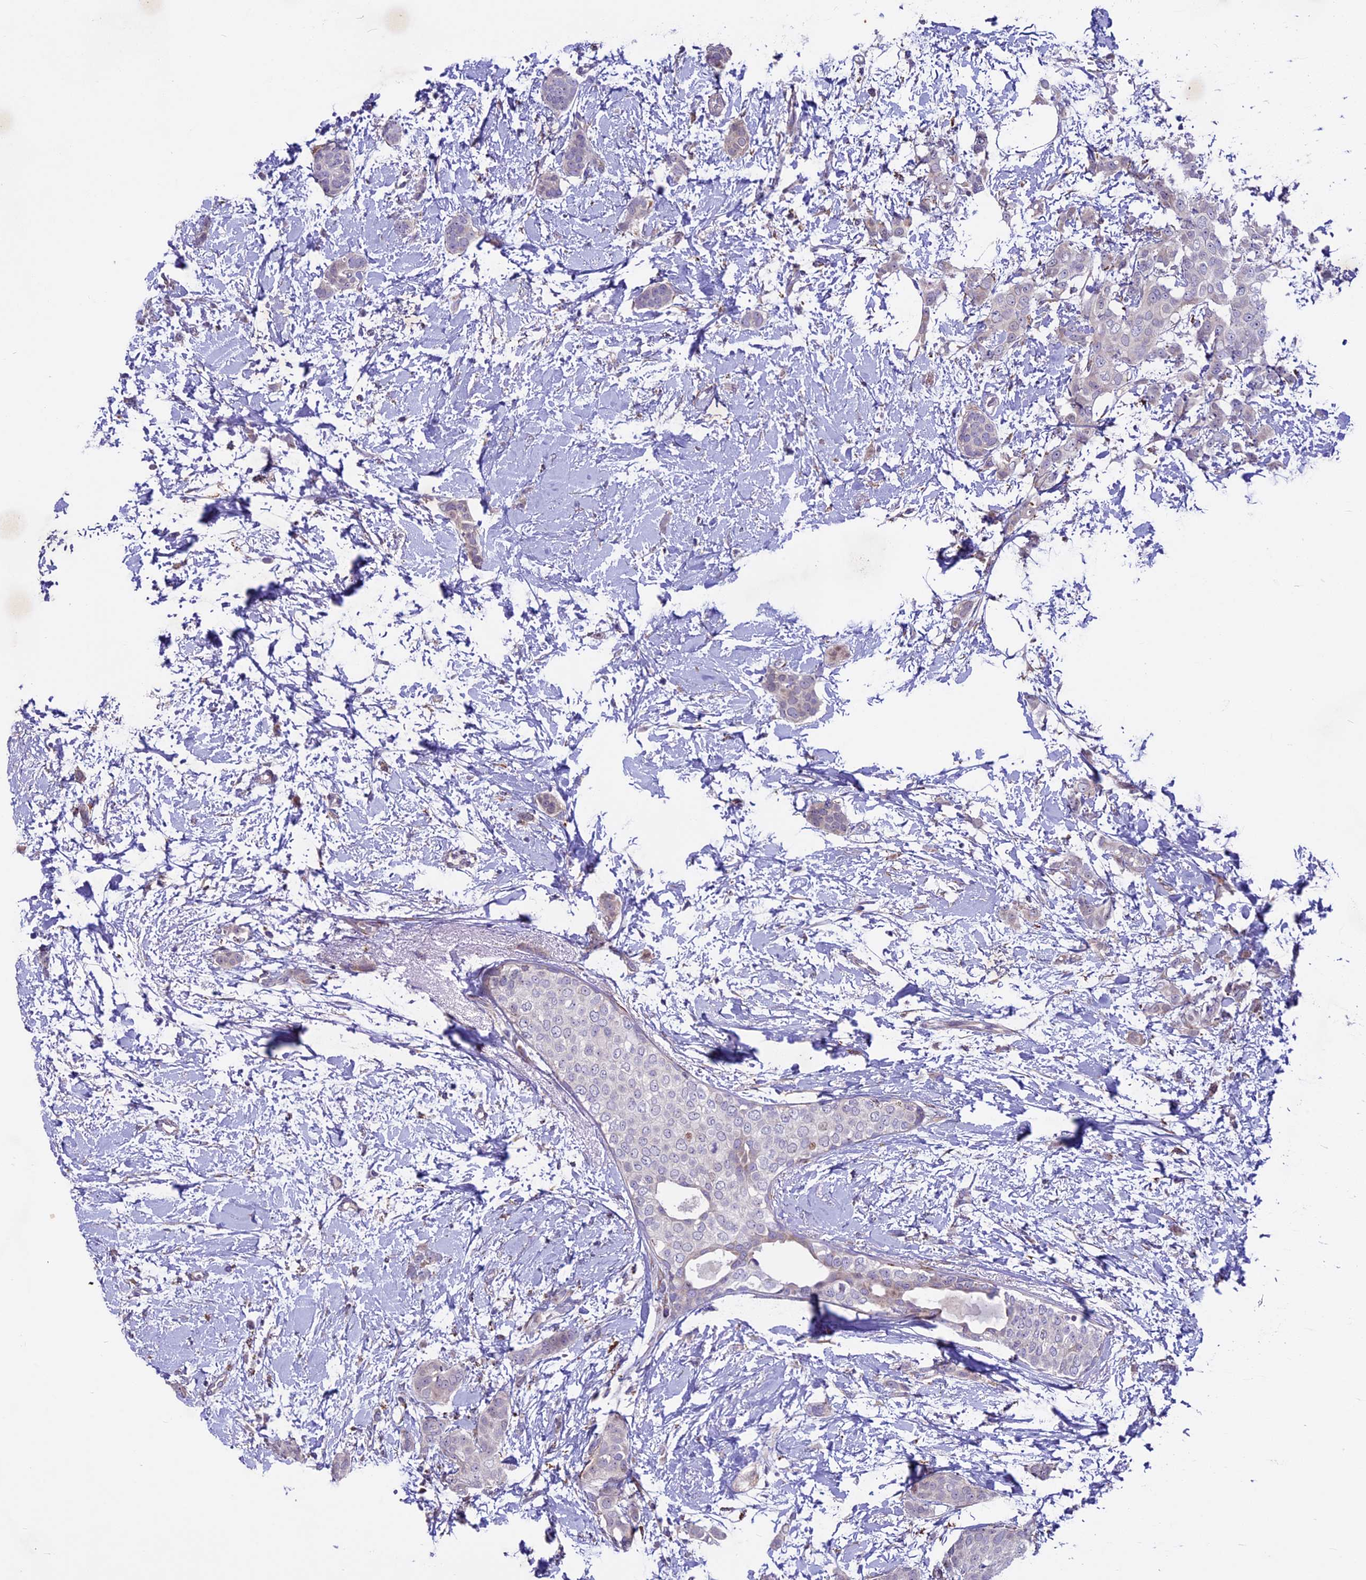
{"staining": {"intensity": "negative", "quantity": "none", "location": "none"}, "tissue": "breast cancer", "cell_type": "Tumor cells", "image_type": "cancer", "snomed": [{"axis": "morphology", "description": "Duct carcinoma"}, {"axis": "topography", "description": "Breast"}], "caption": "This photomicrograph is of invasive ductal carcinoma (breast) stained with immunohistochemistry (IHC) to label a protein in brown with the nuclei are counter-stained blue. There is no positivity in tumor cells.", "gene": "MIEF2", "patient": {"sex": "female", "age": 72}}